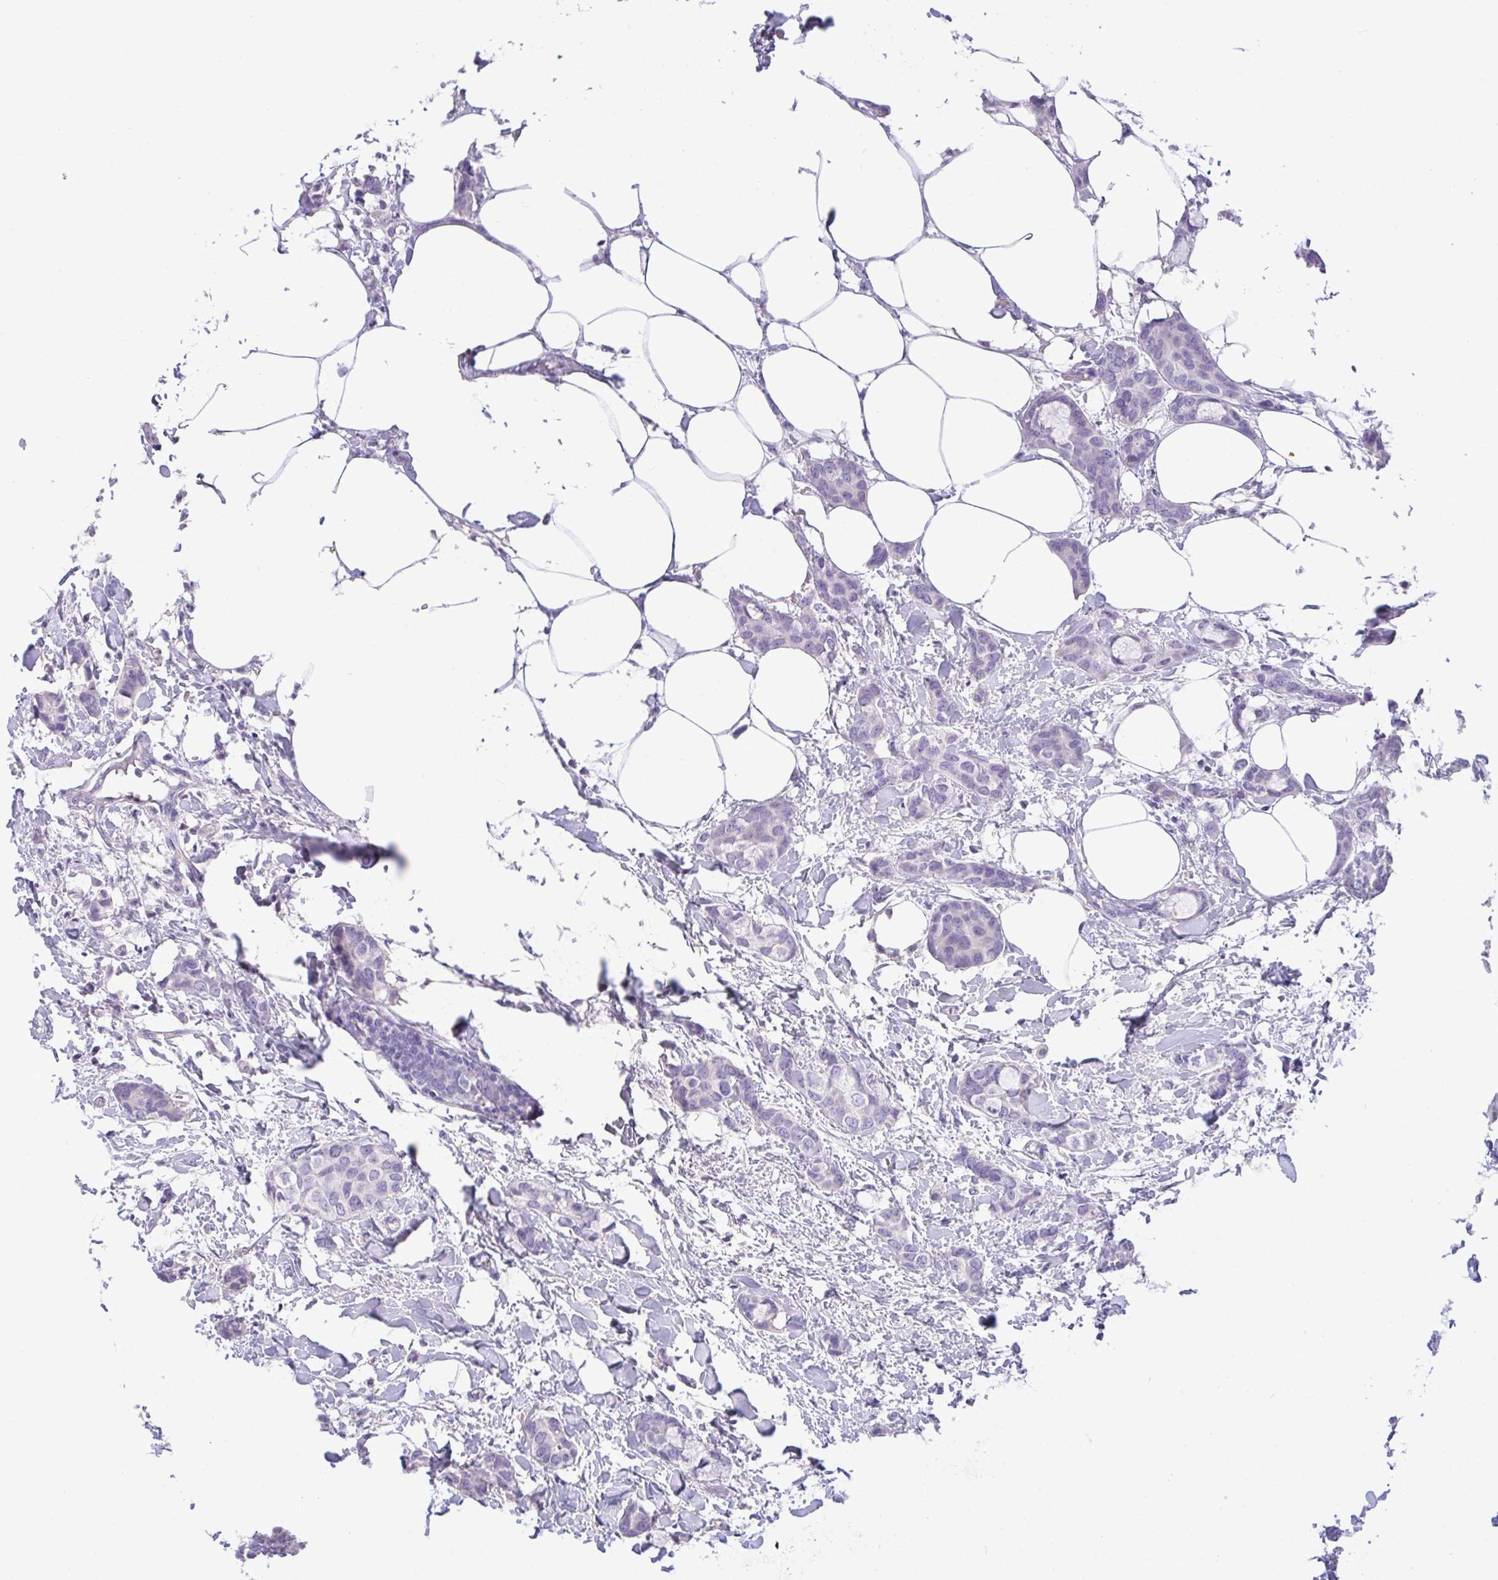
{"staining": {"intensity": "negative", "quantity": "none", "location": "none"}, "tissue": "breast cancer", "cell_type": "Tumor cells", "image_type": "cancer", "snomed": [{"axis": "morphology", "description": "Duct carcinoma"}, {"axis": "topography", "description": "Breast"}], "caption": "Immunohistochemical staining of breast cancer (intraductal carcinoma) exhibits no significant expression in tumor cells.", "gene": "CA10", "patient": {"sex": "female", "age": 73}}